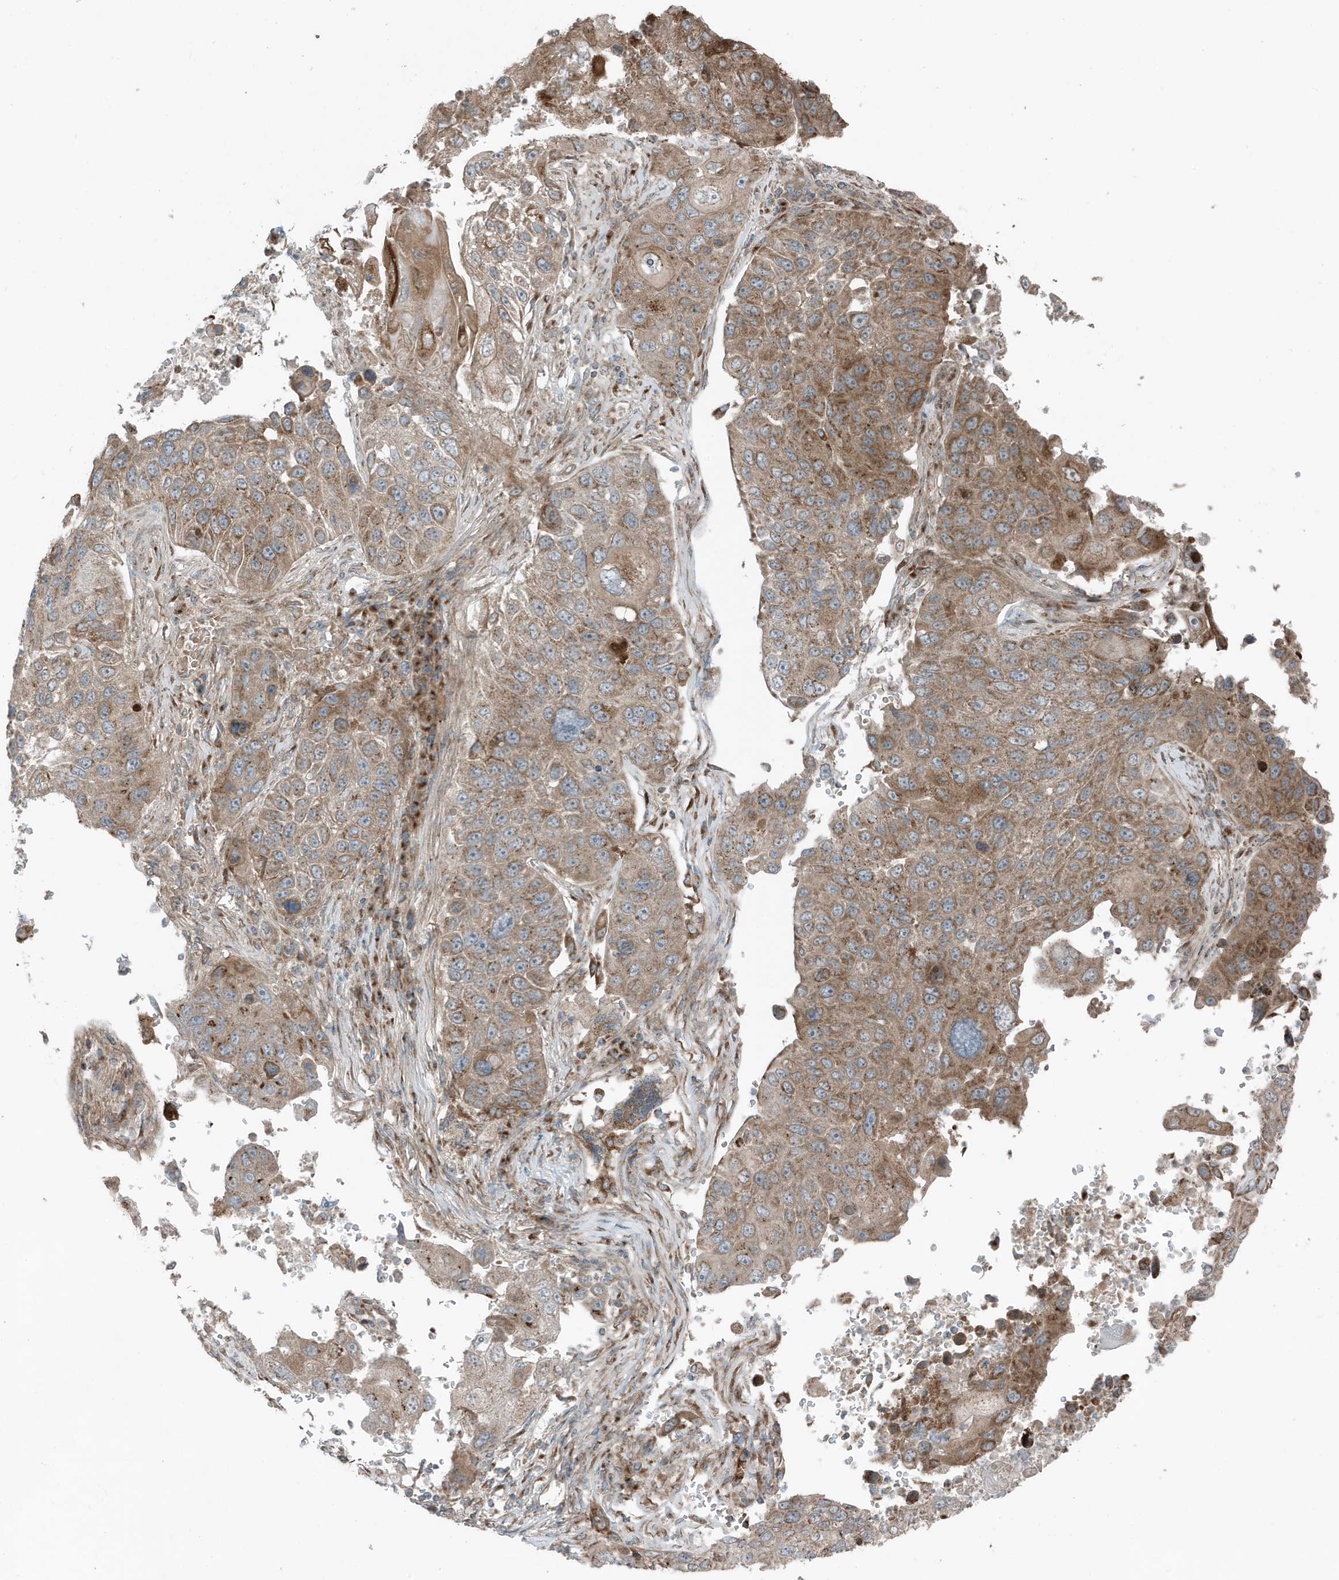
{"staining": {"intensity": "moderate", "quantity": ">75%", "location": "cytoplasmic/membranous"}, "tissue": "lung cancer", "cell_type": "Tumor cells", "image_type": "cancer", "snomed": [{"axis": "morphology", "description": "Squamous cell carcinoma, NOS"}, {"axis": "topography", "description": "Lung"}], "caption": "The image reveals a brown stain indicating the presence of a protein in the cytoplasmic/membranous of tumor cells in squamous cell carcinoma (lung).", "gene": "GOLGA4", "patient": {"sex": "male", "age": 61}}